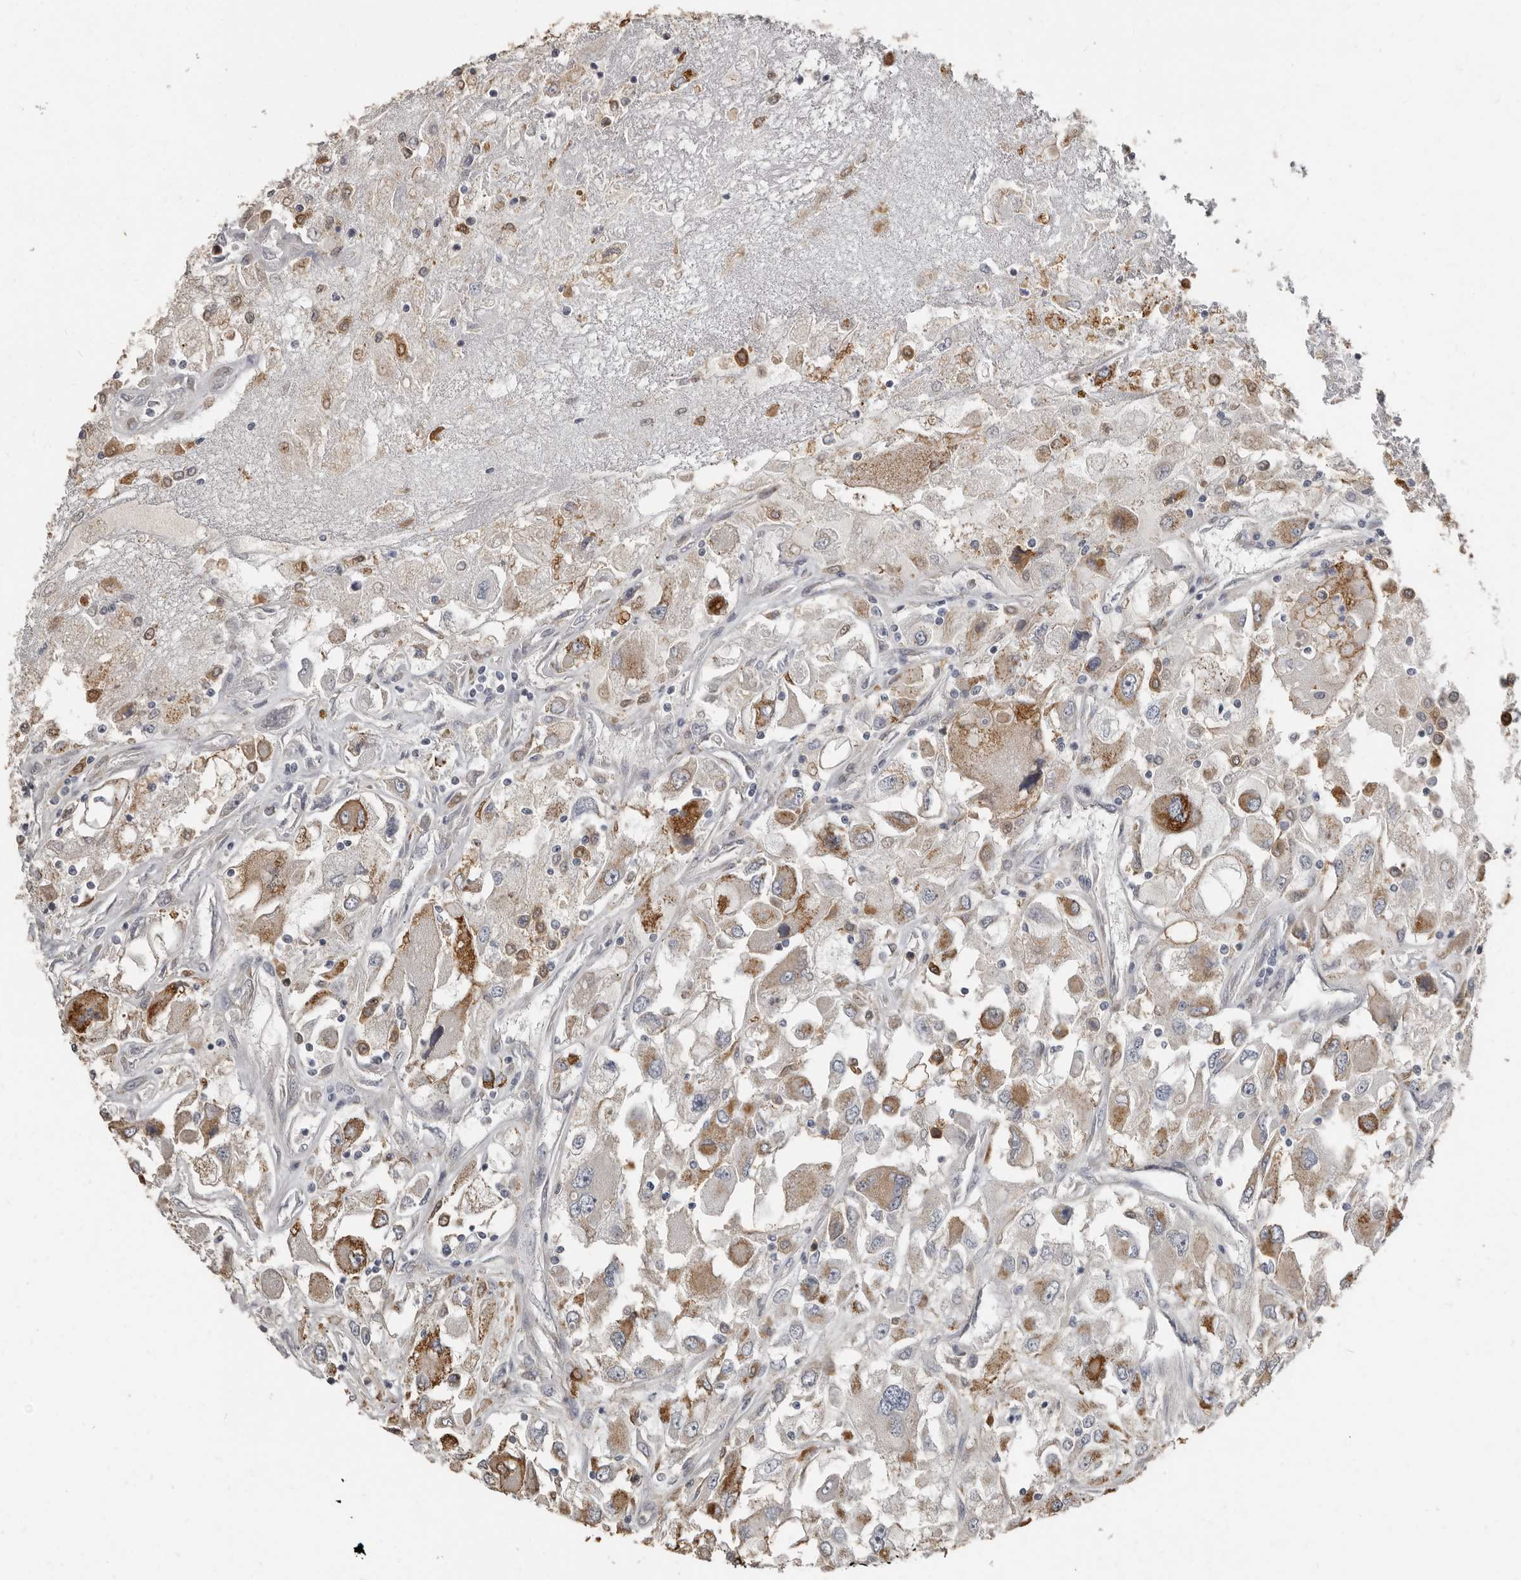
{"staining": {"intensity": "strong", "quantity": "<25%", "location": "cytoplasmic/membranous"}, "tissue": "renal cancer", "cell_type": "Tumor cells", "image_type": "cancer", "snomed": [{"axis": "morphology", "description": "Adenocarcinoma, NOS"}, {"axis": "topography", "description": "Kidney"}], "caption": "Renal adenocarcinoma was stained to show a protein in brown. There is medium levels of strong cytoplasmic/membranous staining in approximately <25% of tumor cells.", "gene": "KCNJ8", "patient": {"sex": "female", "age": 52}}